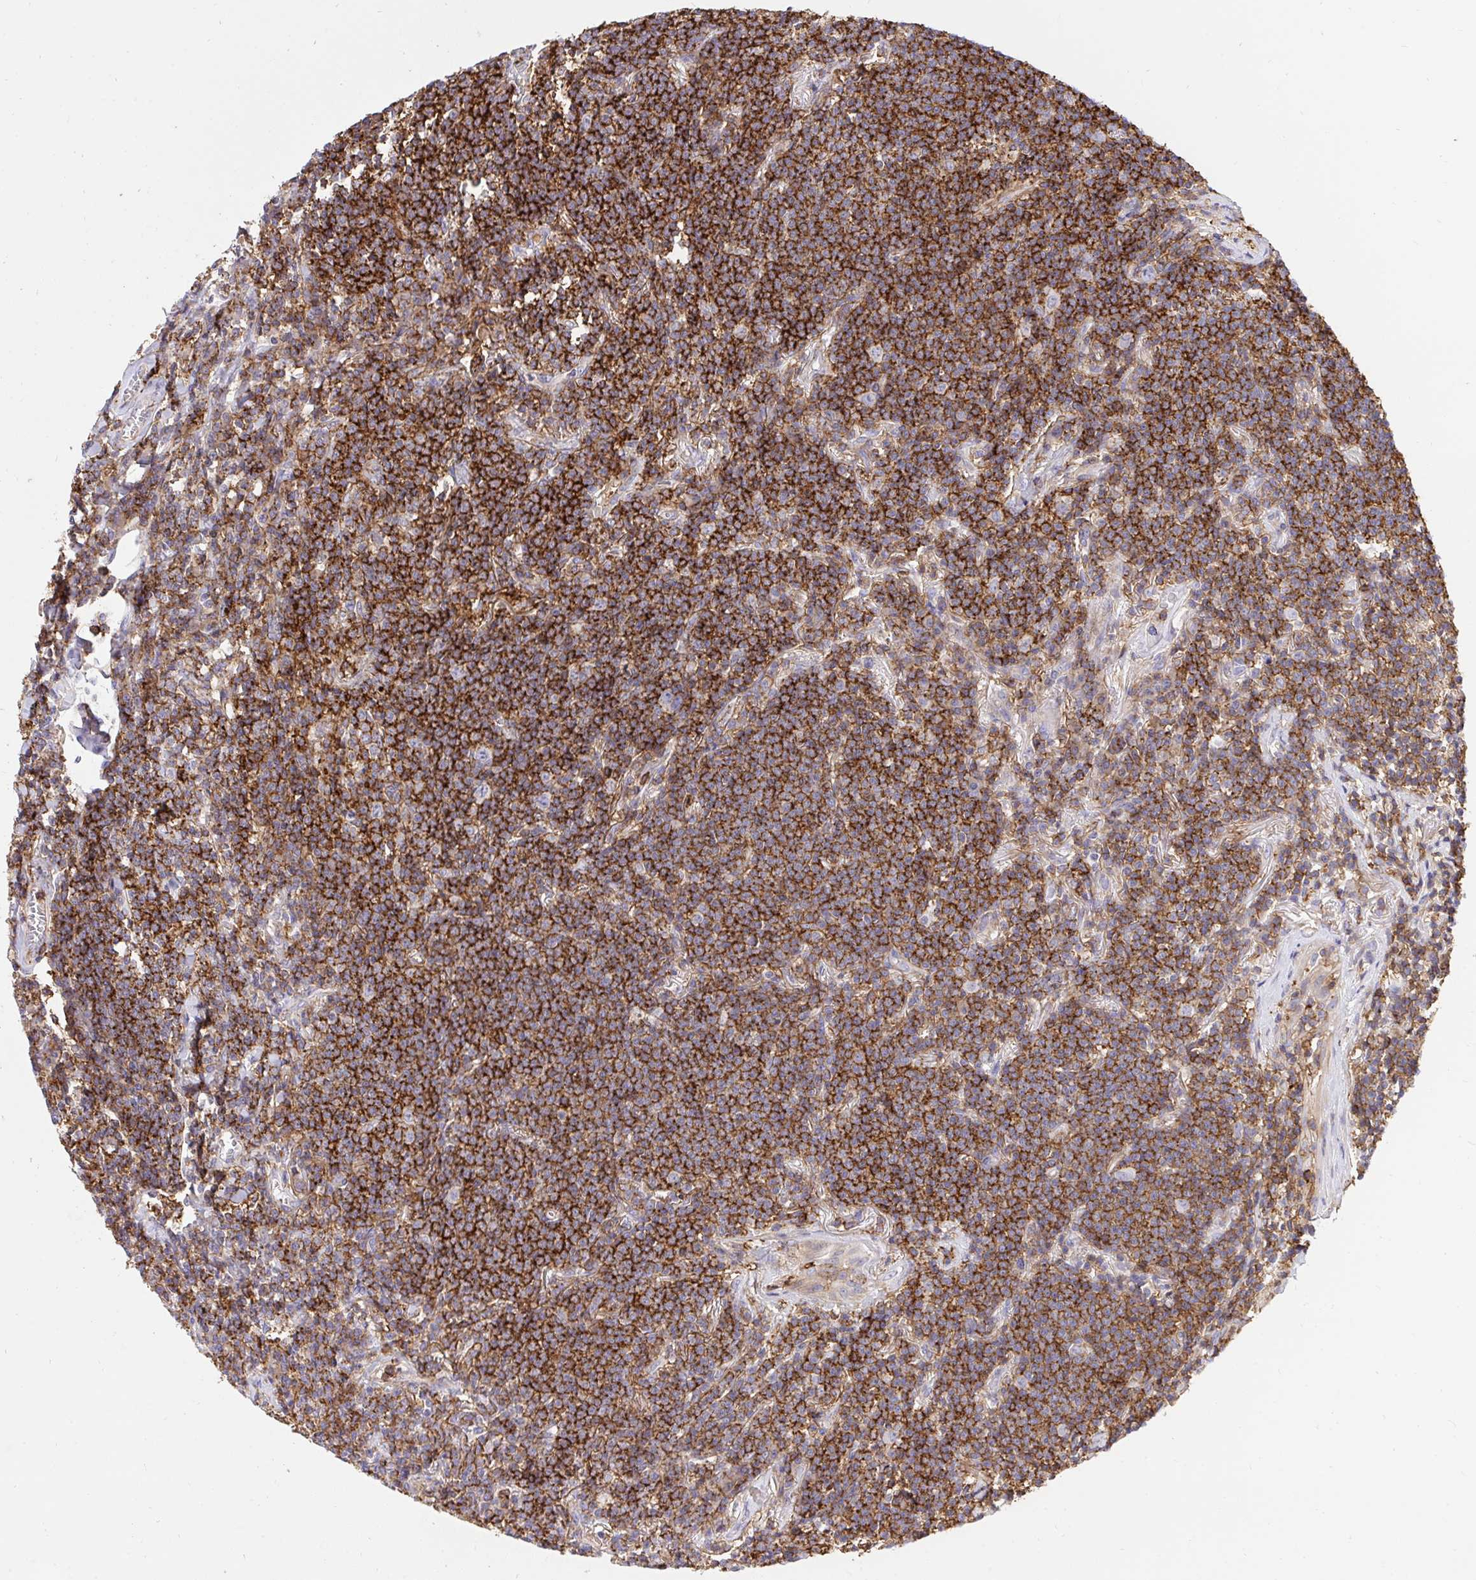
{"staining": {"intensity": "strong", "quantity": ">75%", "location": "cytoplasmic/membranous"}, "tissue": "lymphoma", "cell_type": "Tumor cells", "image_type": "cancer", "snomed": [{"axis": "morphology", "description": "Malignant lymphoma, non-Hodgkin's type, Low grade"}, {"axis": "topography", "description": "Lung"}], "caption": "Immunohistochemical staining of malignant lymphoma, non-Hodgkin's type (low-grade) shows high levels of strong cytoplasmic/membranous staining in approximately >75% of tumor cells.", "gene": "ERI1", "patient": {"sex": "female", "age": 71}}